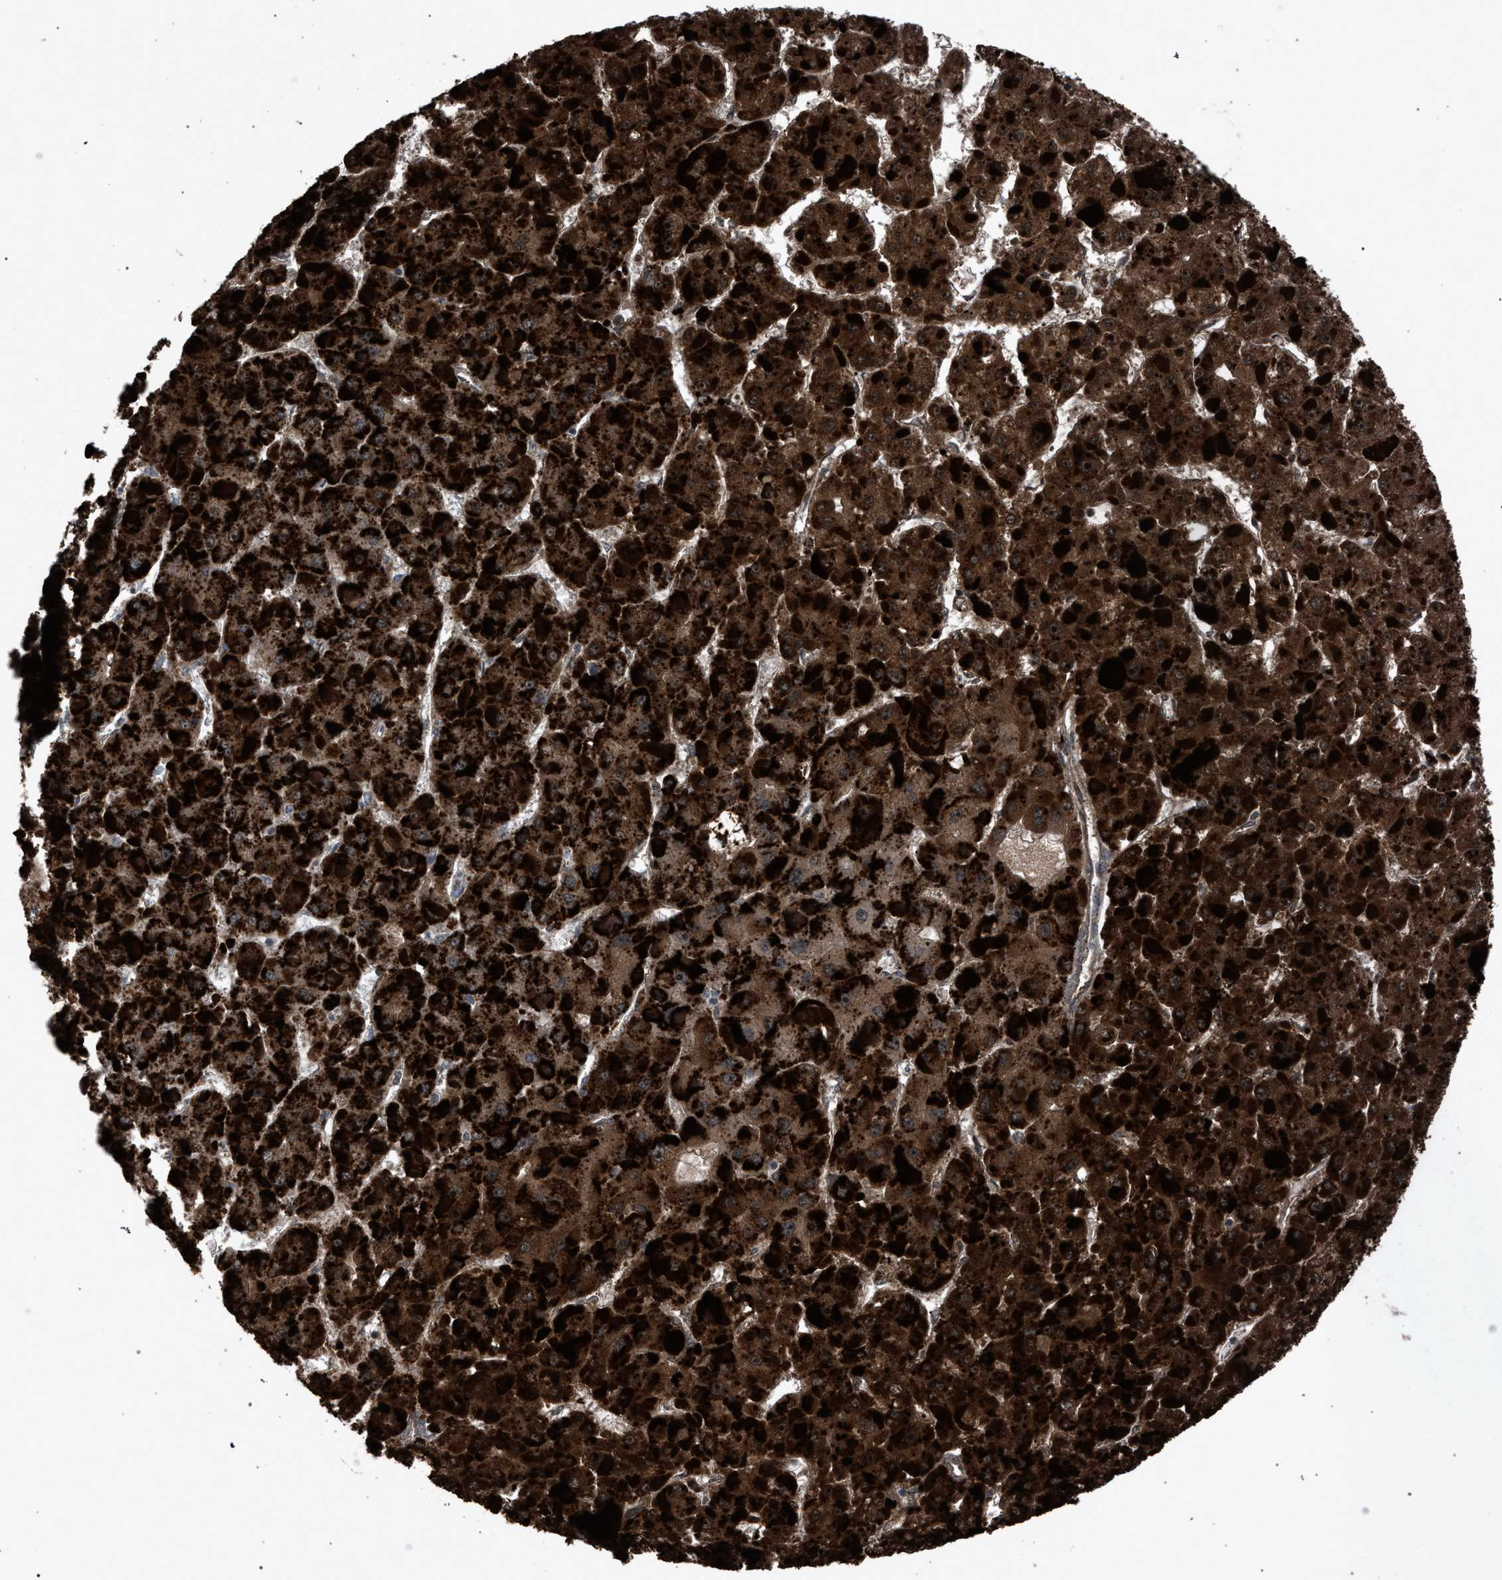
{"staining": {"intensity": "strong", "quantity": ">75%", "location": "cytoplasmic/membranous"}, "tissue": "liver cancer", "cell_type": "Tumor cells", "image_type": "cancer", "snomed": [{"axis": "morphology", "description": "Carcinoma, Hepatocellular, NOS"}, {"axis": "topography", "description": "Liver"}], "caption": "This image shows liver cancer stained with immunohistochemistry to label a protein in brown. The cytoplasmic/membranous of tumor cells show strong positivity for the protein. Nuclei are counter-stained blue.", "gene": "HSD17B4", "patient": {"sex": "female", "age": 73}}